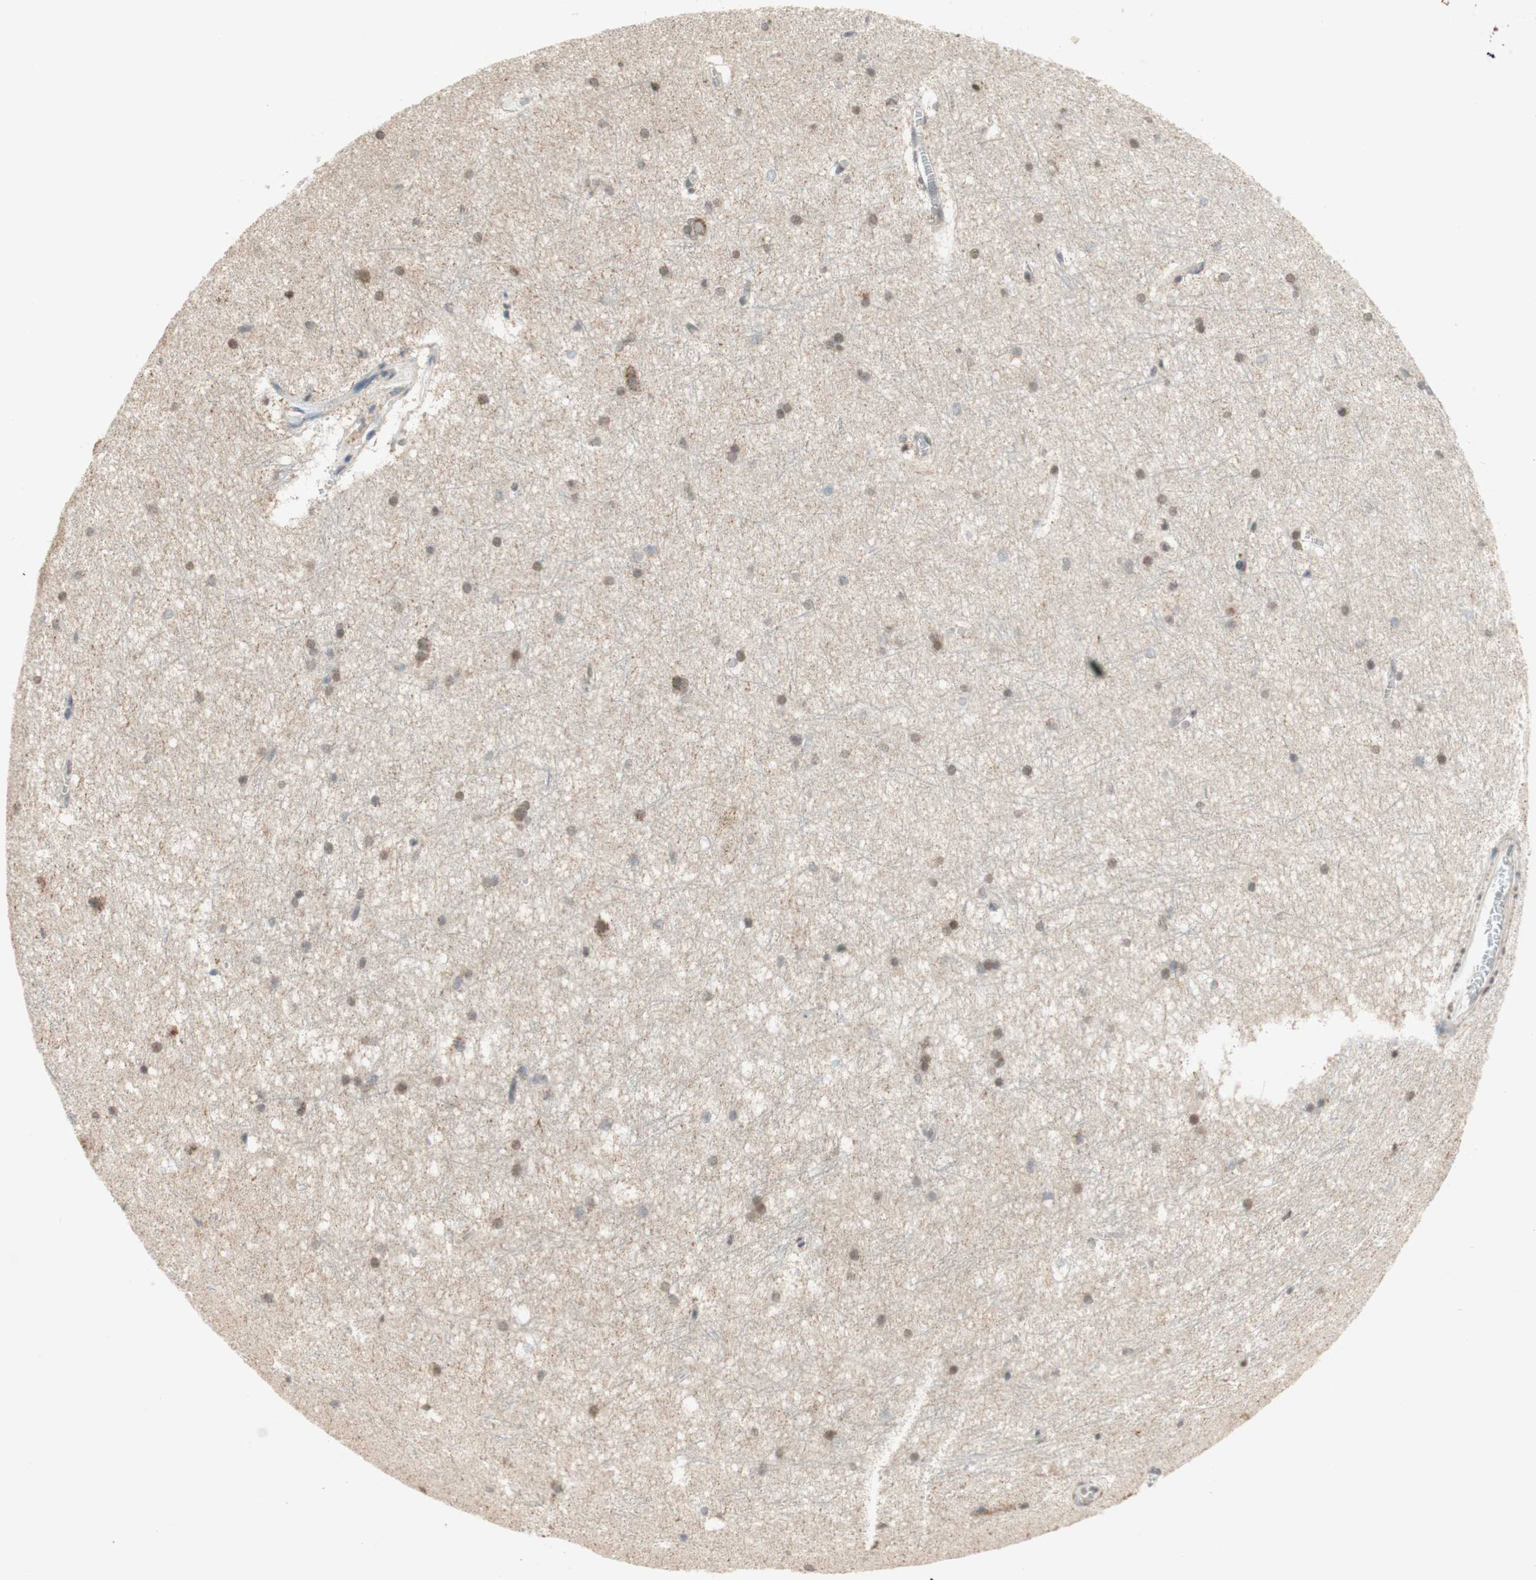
{"staining": {"intensity": "weak", "quantity": "25%-75%", "location": "nuclear"}, "tissue": "hippocampus", "cell_type": "Glial cells", "image_type": "normal", "snomed": [{"axis": "morphology", "description": "Normal tissue, NOS"}, {"axis": "topography", "description": "Hippocampus"}], "caption": "Protein staining of unremarkable hippocampus shows weak nuclear staining in approximately 25%-75% of glial cells.", "gene": "DNMT3A", "patient": {"sex": "female", "age": 19}}